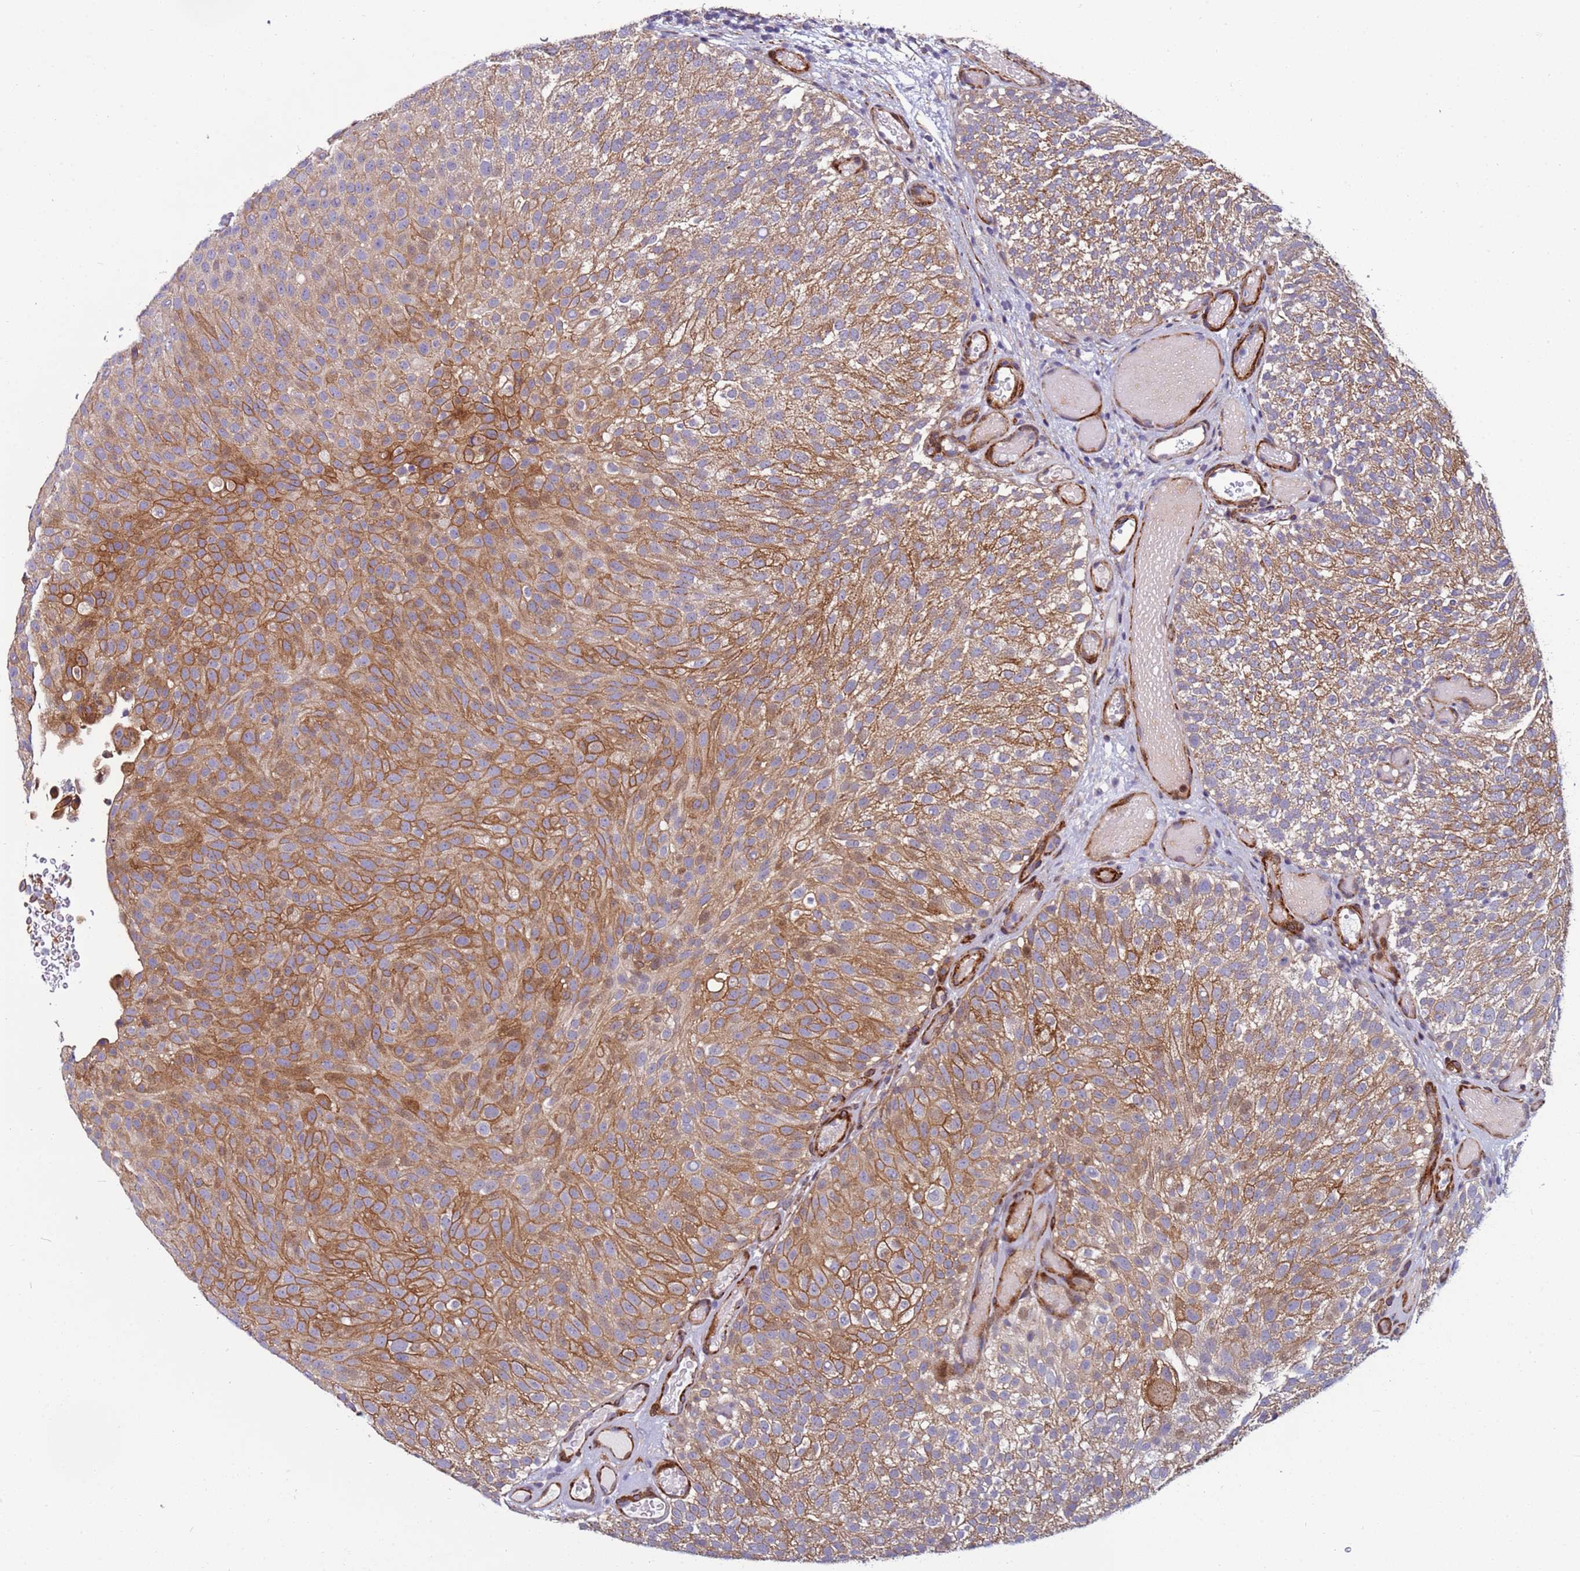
{"staining": {"intensity": "moderate", "quantity": ">75%", "location": "cytoplasmic/membranous"}, "tissue": "urothelial cancer", "cell_type": "Tumor cells", "image_type": "cancer", "snomed": [{"axis": "morphology", "description": "Urothelial carcinoma, Low grade"}, {"axis": "topography", "description": "Urinary bladder"}], "caption": "Human urothelial carcinoma (low-grade) stained for a protein (brown) displays moderate cytoplasmic/membranous positive staining in about >75% of tumor cells.", "gene": "MCRIP1", "patient": {"sex": "male", "age": 78}}